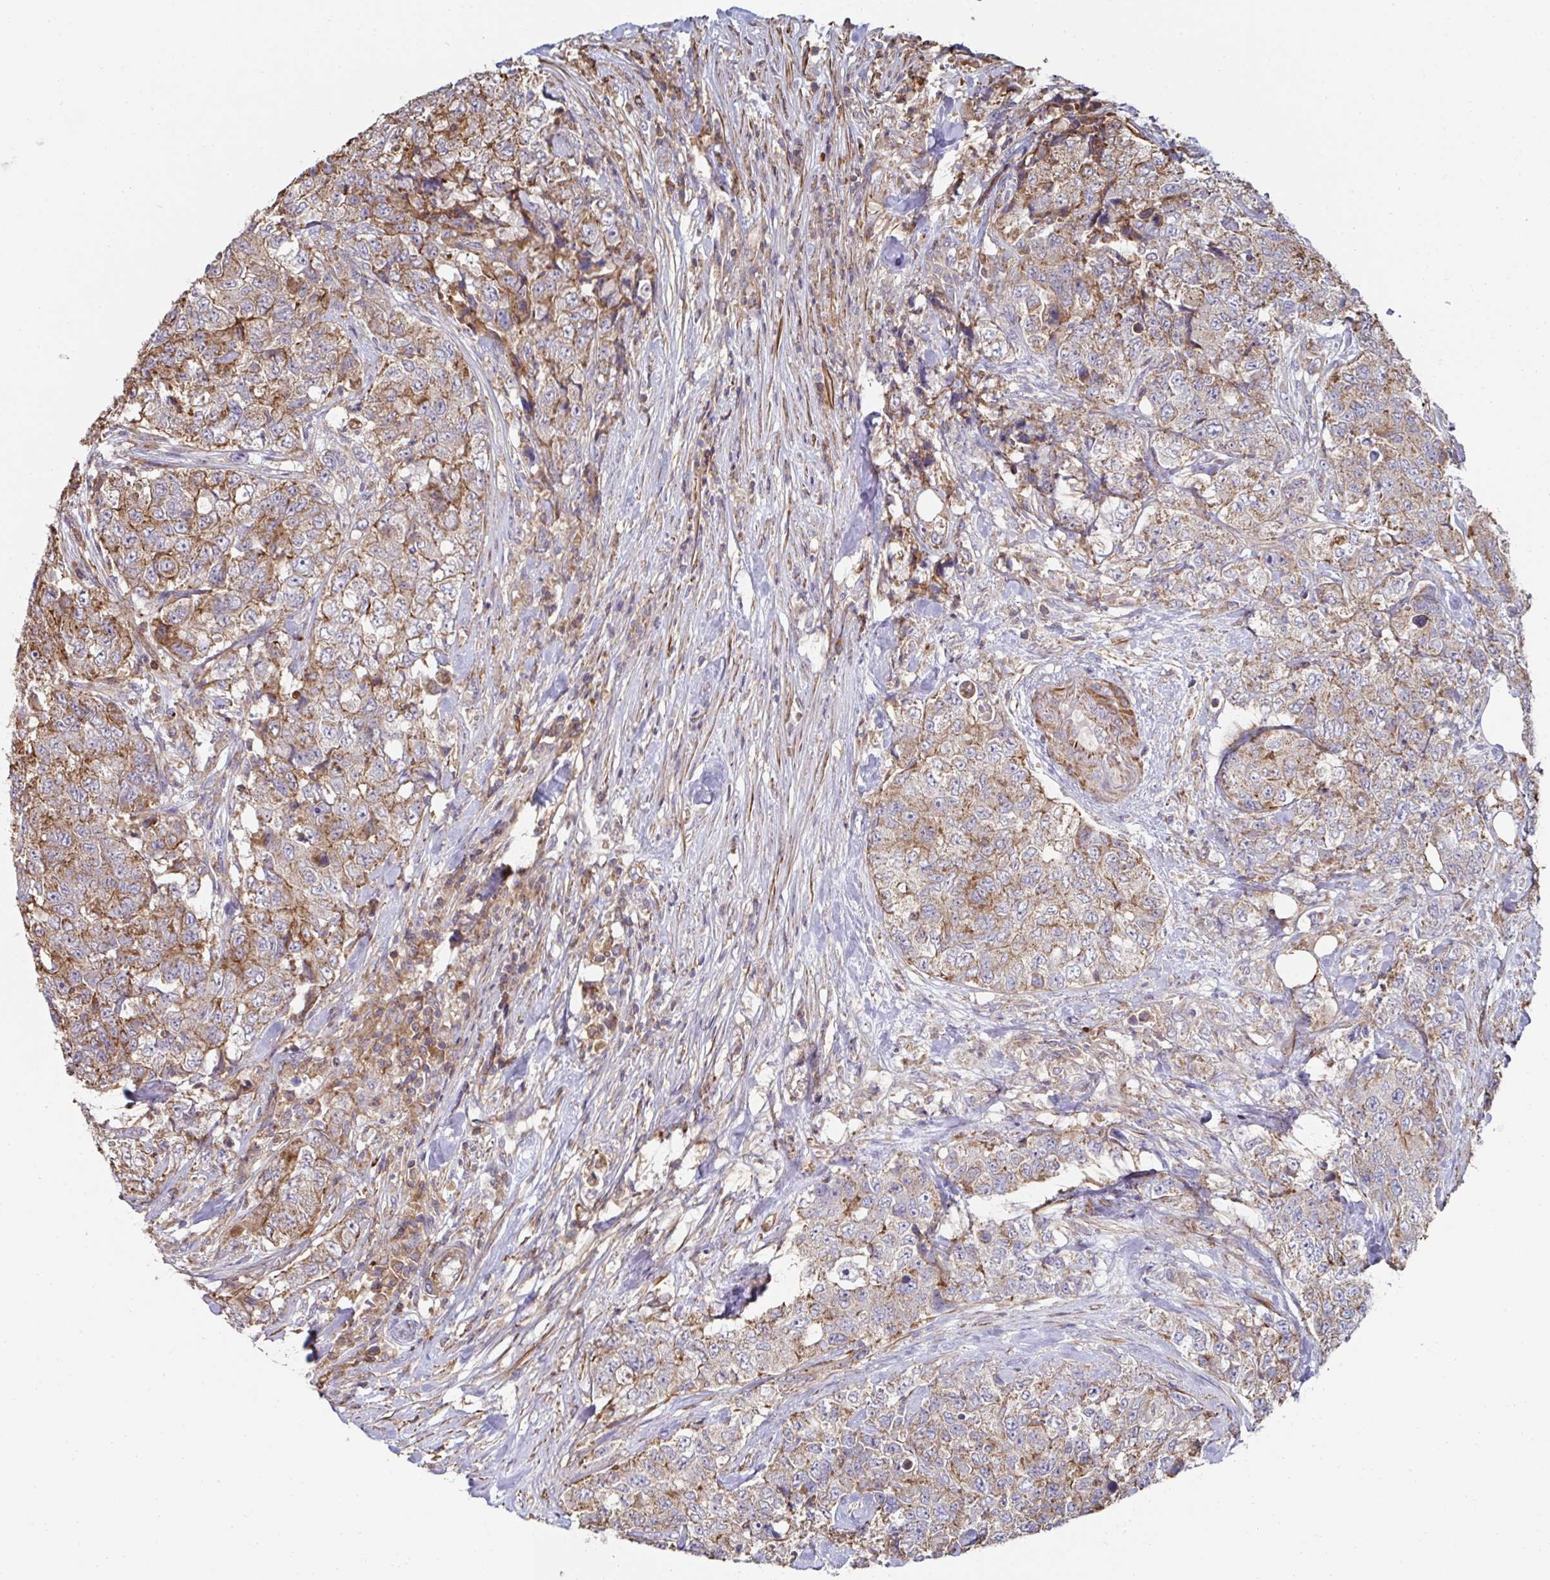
{"staining": {"intensity": "moderate", "quantity": "25%-75%", "location": "cytoplasmic/membranous"}, "tissue": "urothelial cancer", "cell_type": "Tumor cells", "image_type": "cancer", "snomed": [{"axis": "morphology", "description": "Urothelial carcinoma, High grade"}, {"axis": "topography", "description": "Urinary bladder"}], "caption": "The image displays staining of urothelial cancer, revealing moderate cytoplasmic/membranous protein staining (brown color) within tumor cells.", "gene": "DZANK1", "patient": {"sex": "female", "age": 78}}